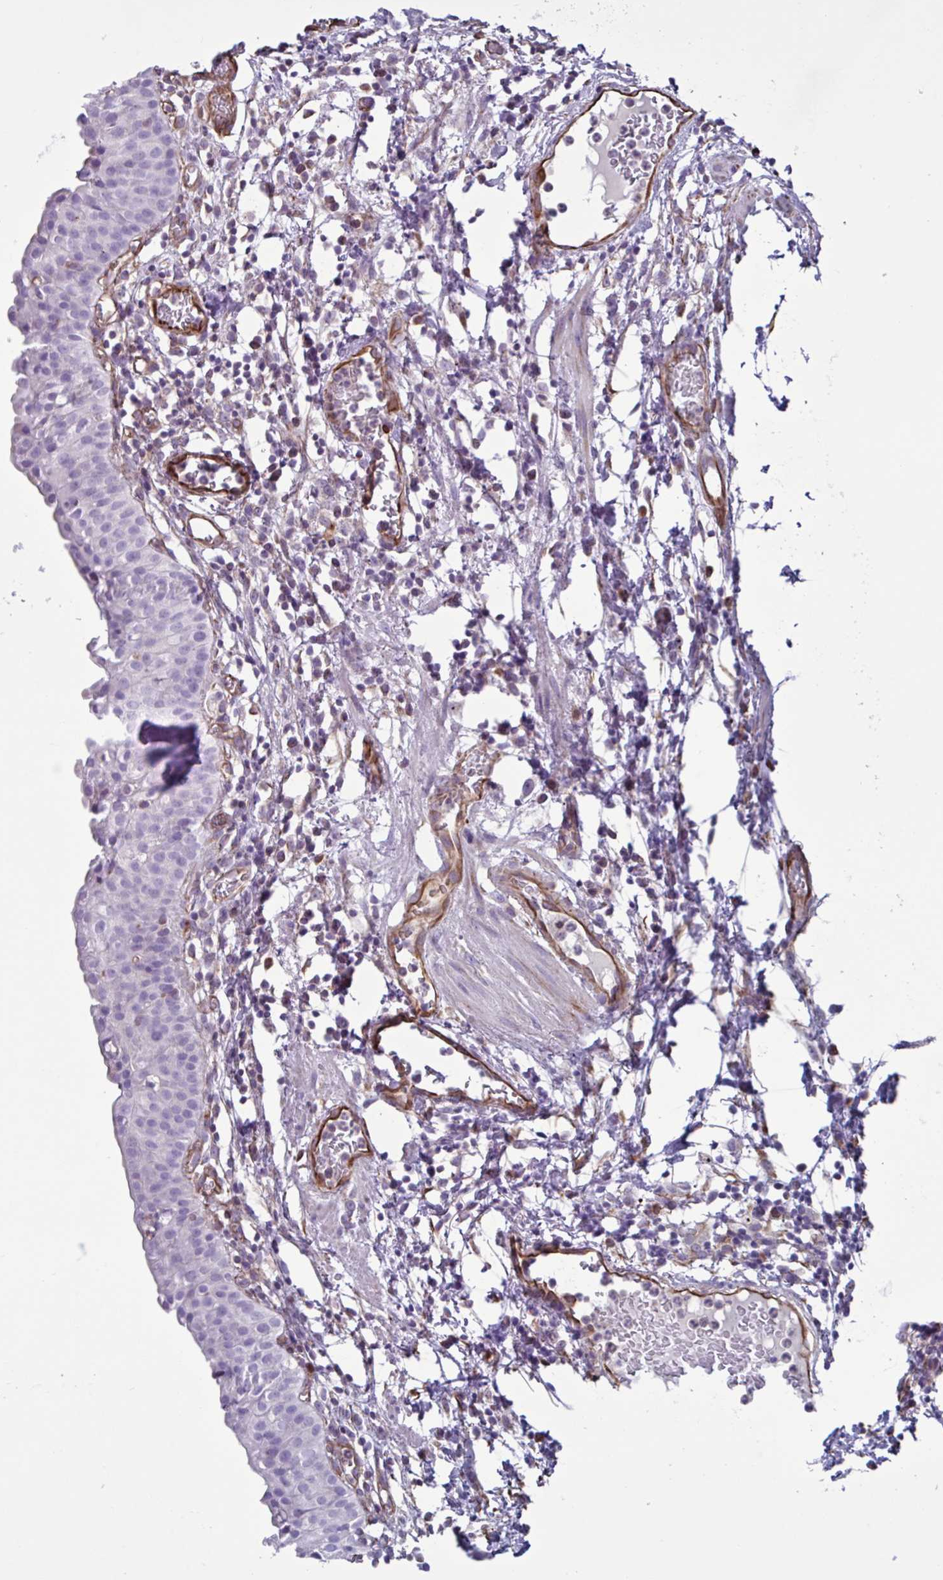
{"staining": {"intensity": "negative", "quantity": "none", "location": "none"}, "tissue": "urinary bladder", "cell_type": "Urothelial cells", "image_type": "normal", "snomed": [{"axis": "morphology", "description": "Normal tissue, NOS"}, {"axis": "morphology", "description": "Inflammation, NOS"}, {"axis": "topography", "description": "Urinary bladder"}], "caption": "Immunohistochemistry image of normal urinary bladder: urinary bladder stained with DAB demonstrates no significant protein staining in urothelial cells.", "gene": "TMEM86B", "patient": {"sex": "male", "age": 57}}